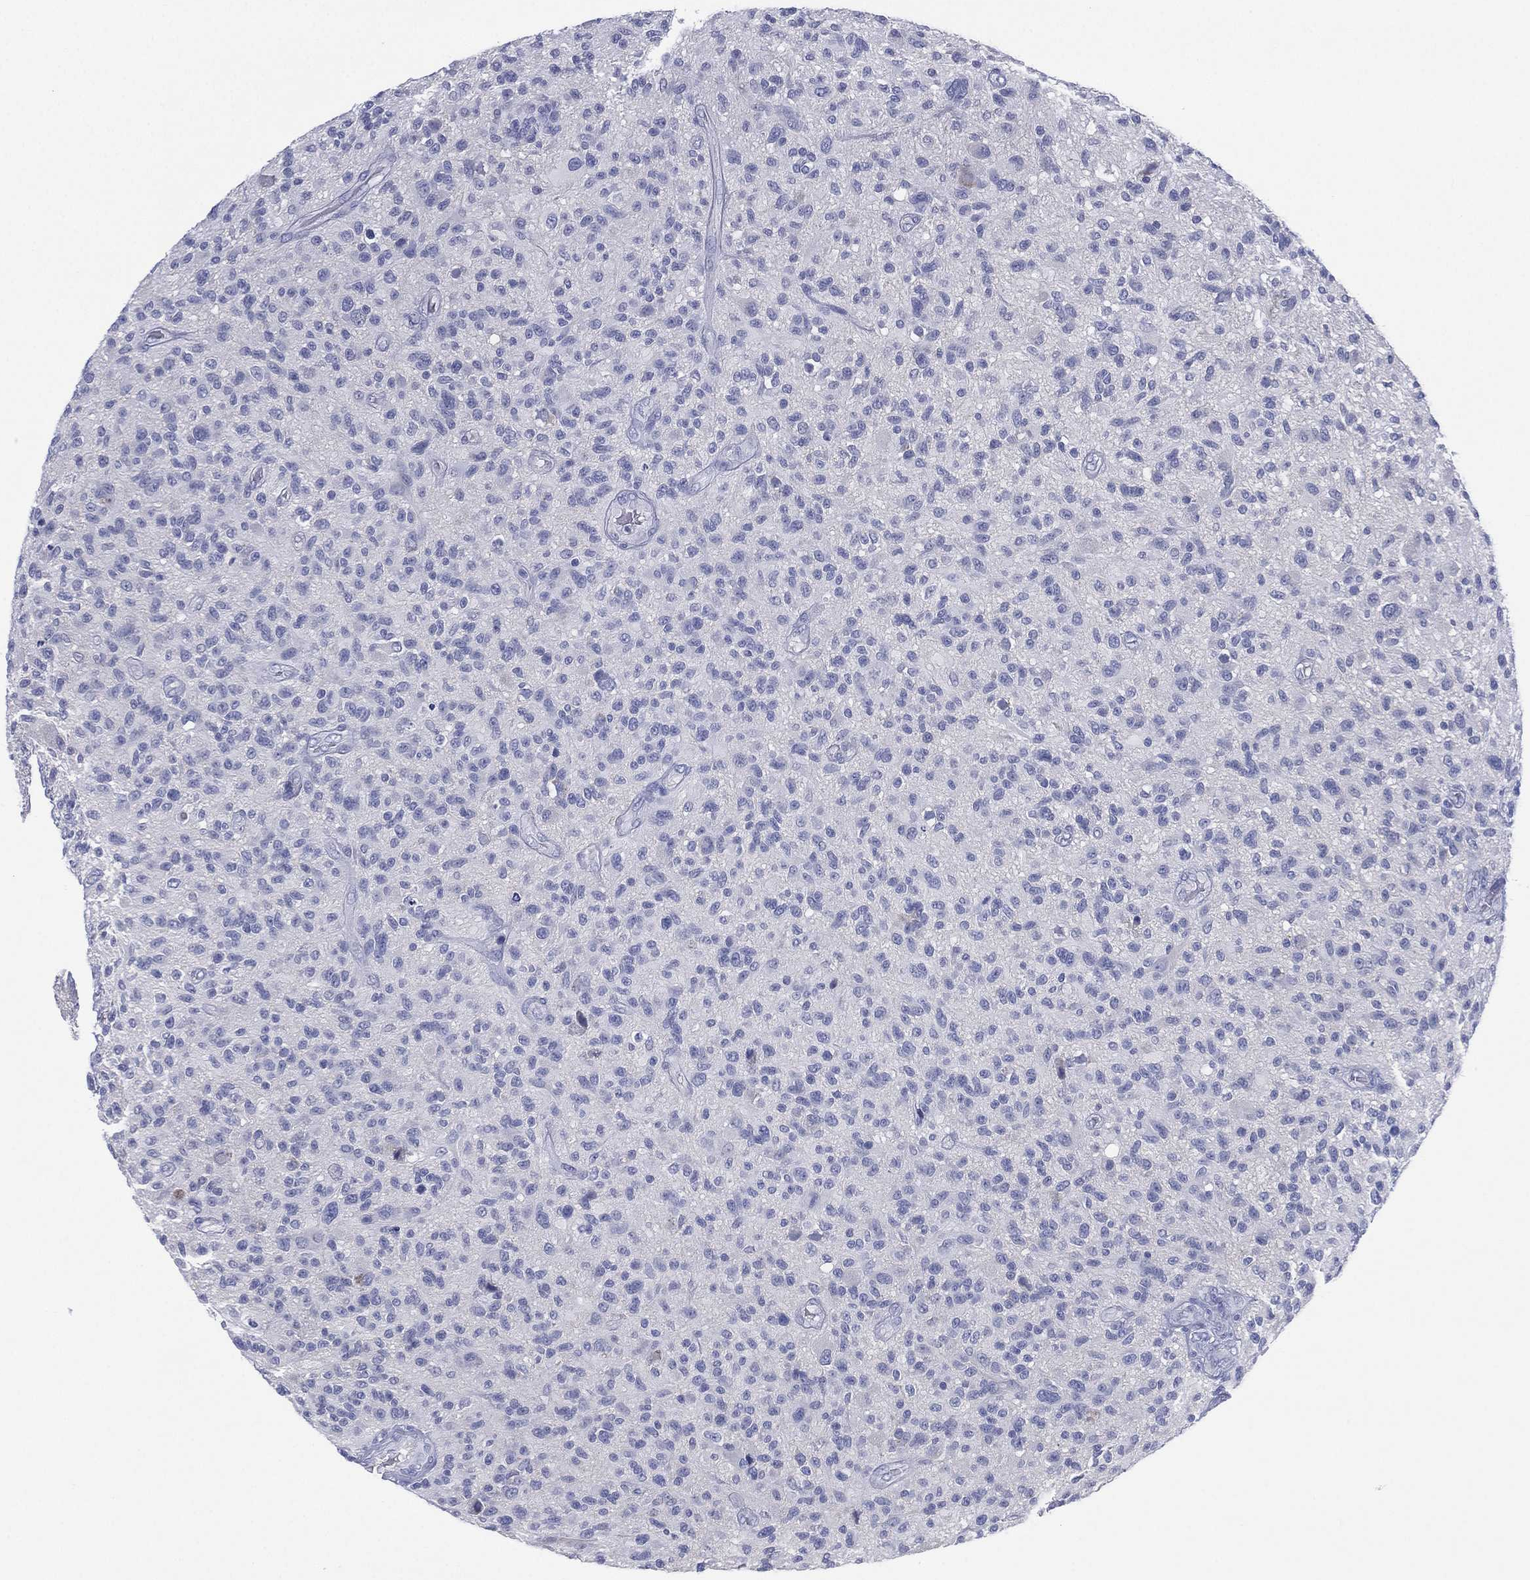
{"staining": {"intensity": "negative", "quantity": "none", "location": "none"}, "tissue": "glioma", "cell_type": "Tumor cells", "image_type": "cancer", "snomed": [{"axis": "morphology", "description": "Glioma, malignant, High grade"}, {"axis": "topography", "description": "Brain"}], "caption": "Immunohistochemistry (IHC) histopathology image of neoplastic tissue: glioma stained with DAB (3,3'-diaminobenzidine) reveals no significant protein positivity in tumor cells.", "gene": "CYP2D6", "patient": {"sex": "male", "age": 47}}